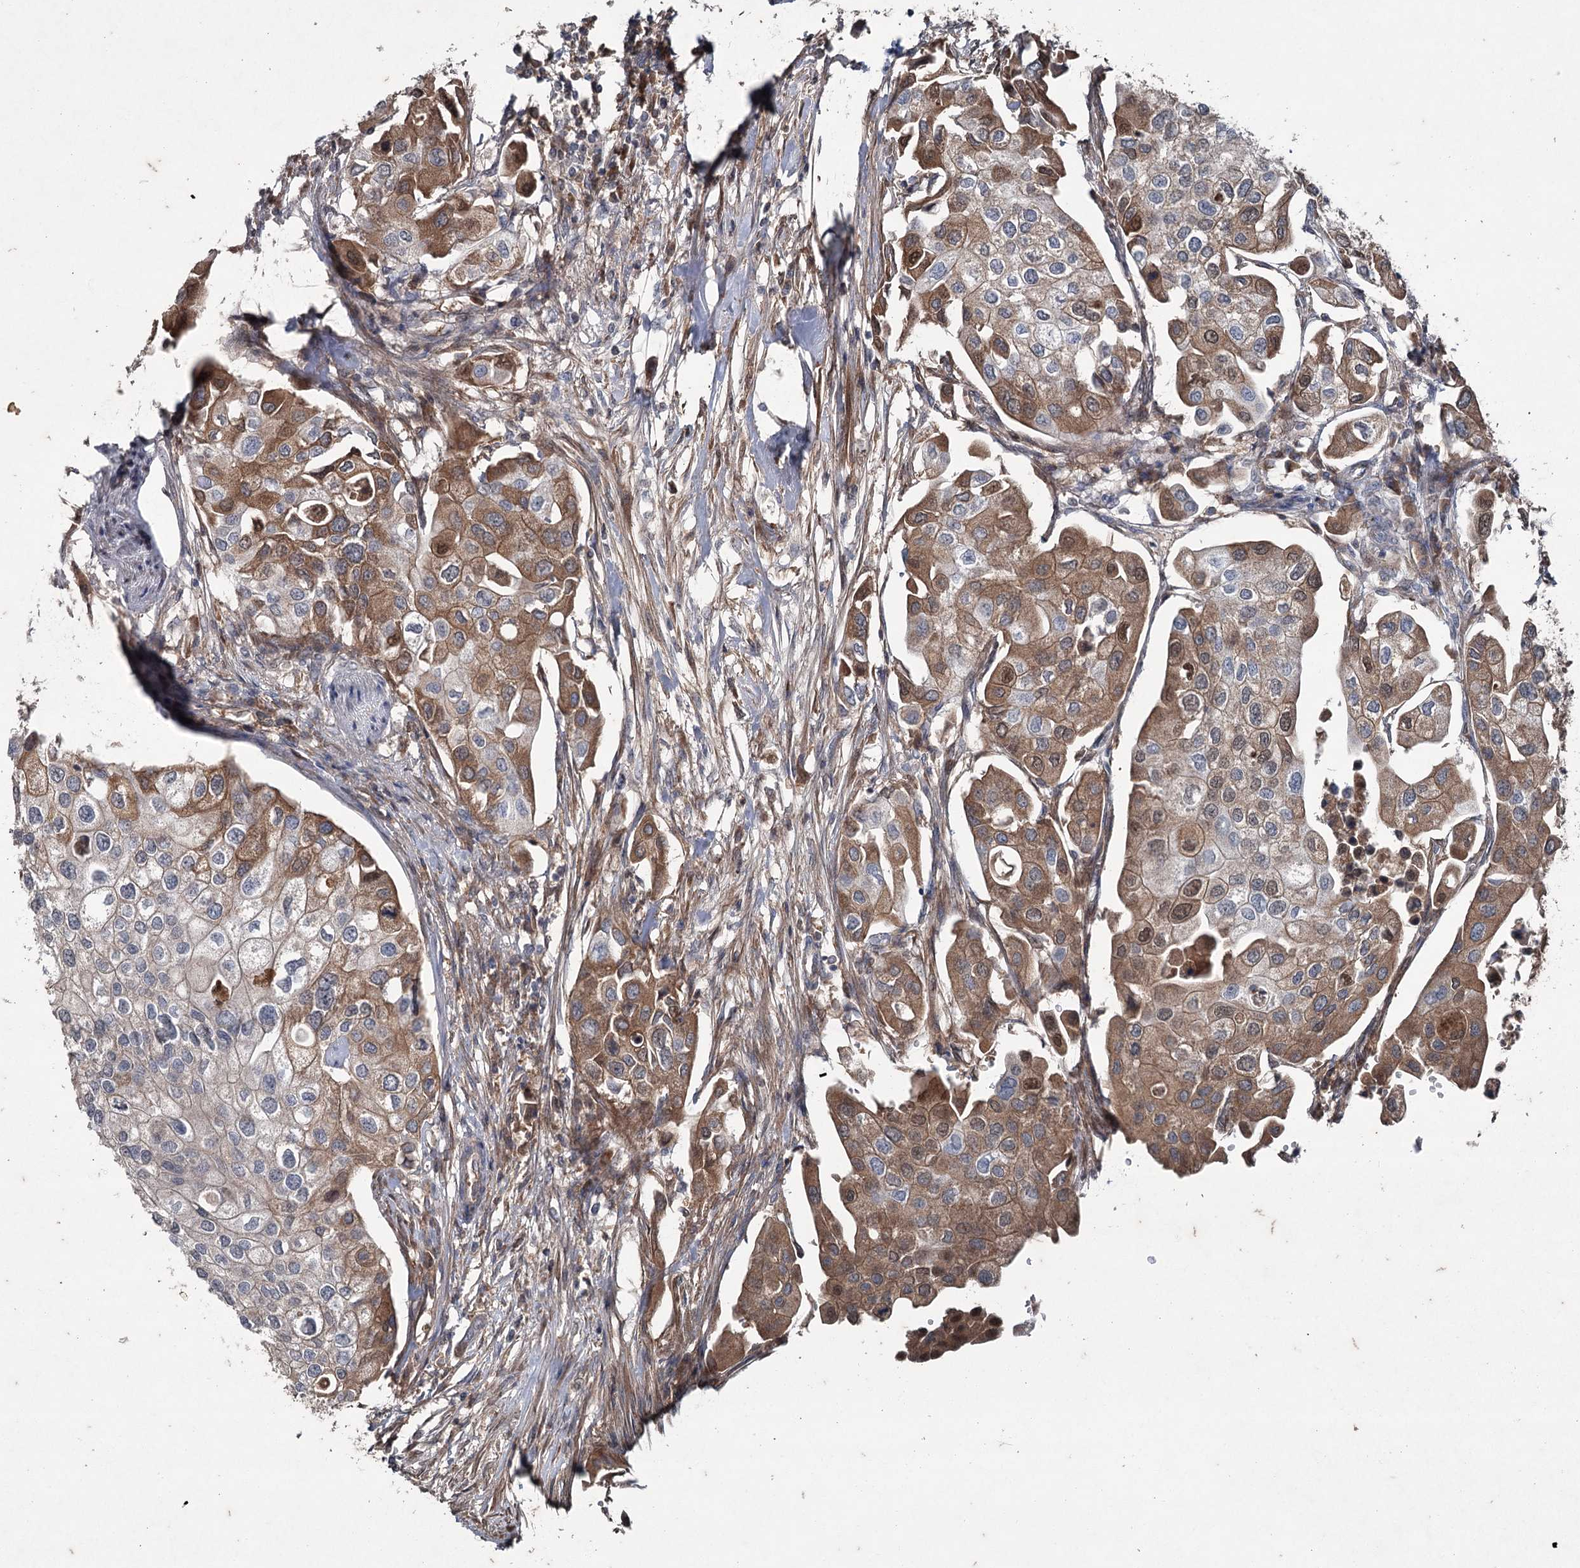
{"staining": {"intensity": "moderate", "quantity": "25%-75%", "location": "cytoplasmic/membranous,nuclear"}, "tissue": "urothelial cancer", "cell_type": "Tumor cells", "image_type": "cancer", "snomed": [{"axis": "morphology", "description": "Urothelial carcinoma, High grade"}, {"axis": "topography", "description": "Urinary bladder"}], "caption": "DAB immunohistochemical staining of human high-grade urothelial carcinoma shows moderate cytoplasmic/membranous and nuclear protein positivity in about 25%-75% of tumor cells.", "gene": "PGLYRP2", "patient": {"sex": "male", "age": 64}}